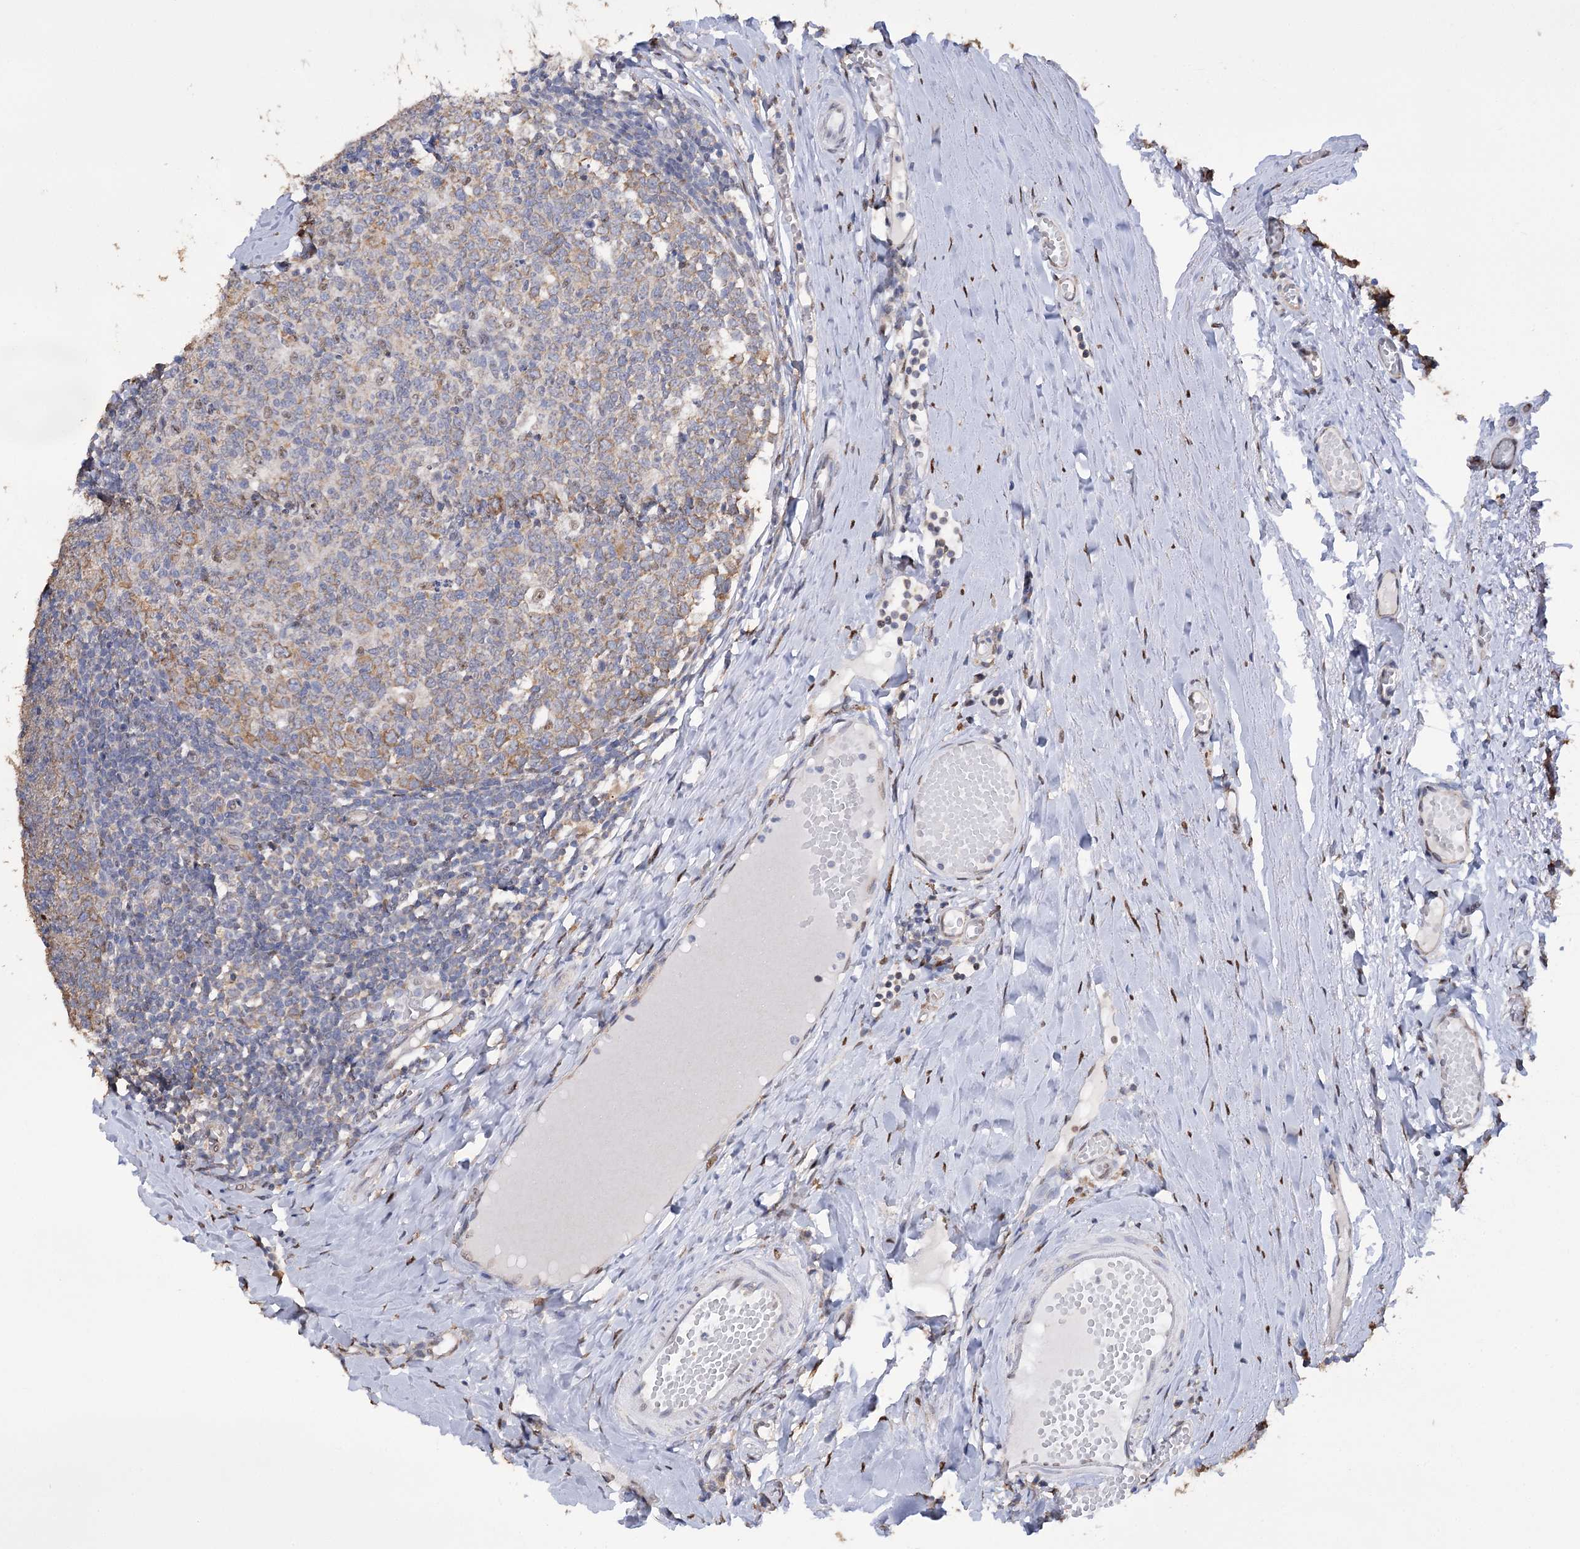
{"staining": {"intensity": "moderate", "quantity": "25%-75%", "location": "cytoplasmic/membranous"}, "tissue": "tonsil", "cell_type": "Germinal center cells", "image_type": "normal", "snomed": [{"axis": "morphology", "description": "Normal tissue, NOS"}, {"axis": "topography", "description": "Tonsil"}], "caption": "This image reveals unremarkable tonsil stained with immunohistochemistry to label a protein in brown. The cytoplasmic/membranous of germinal center cells show moderate positivity for the protein. Nuclei are counter-stained blue.", "gene": "NFU1", "patient": {"sex": "female", "age": 19}}